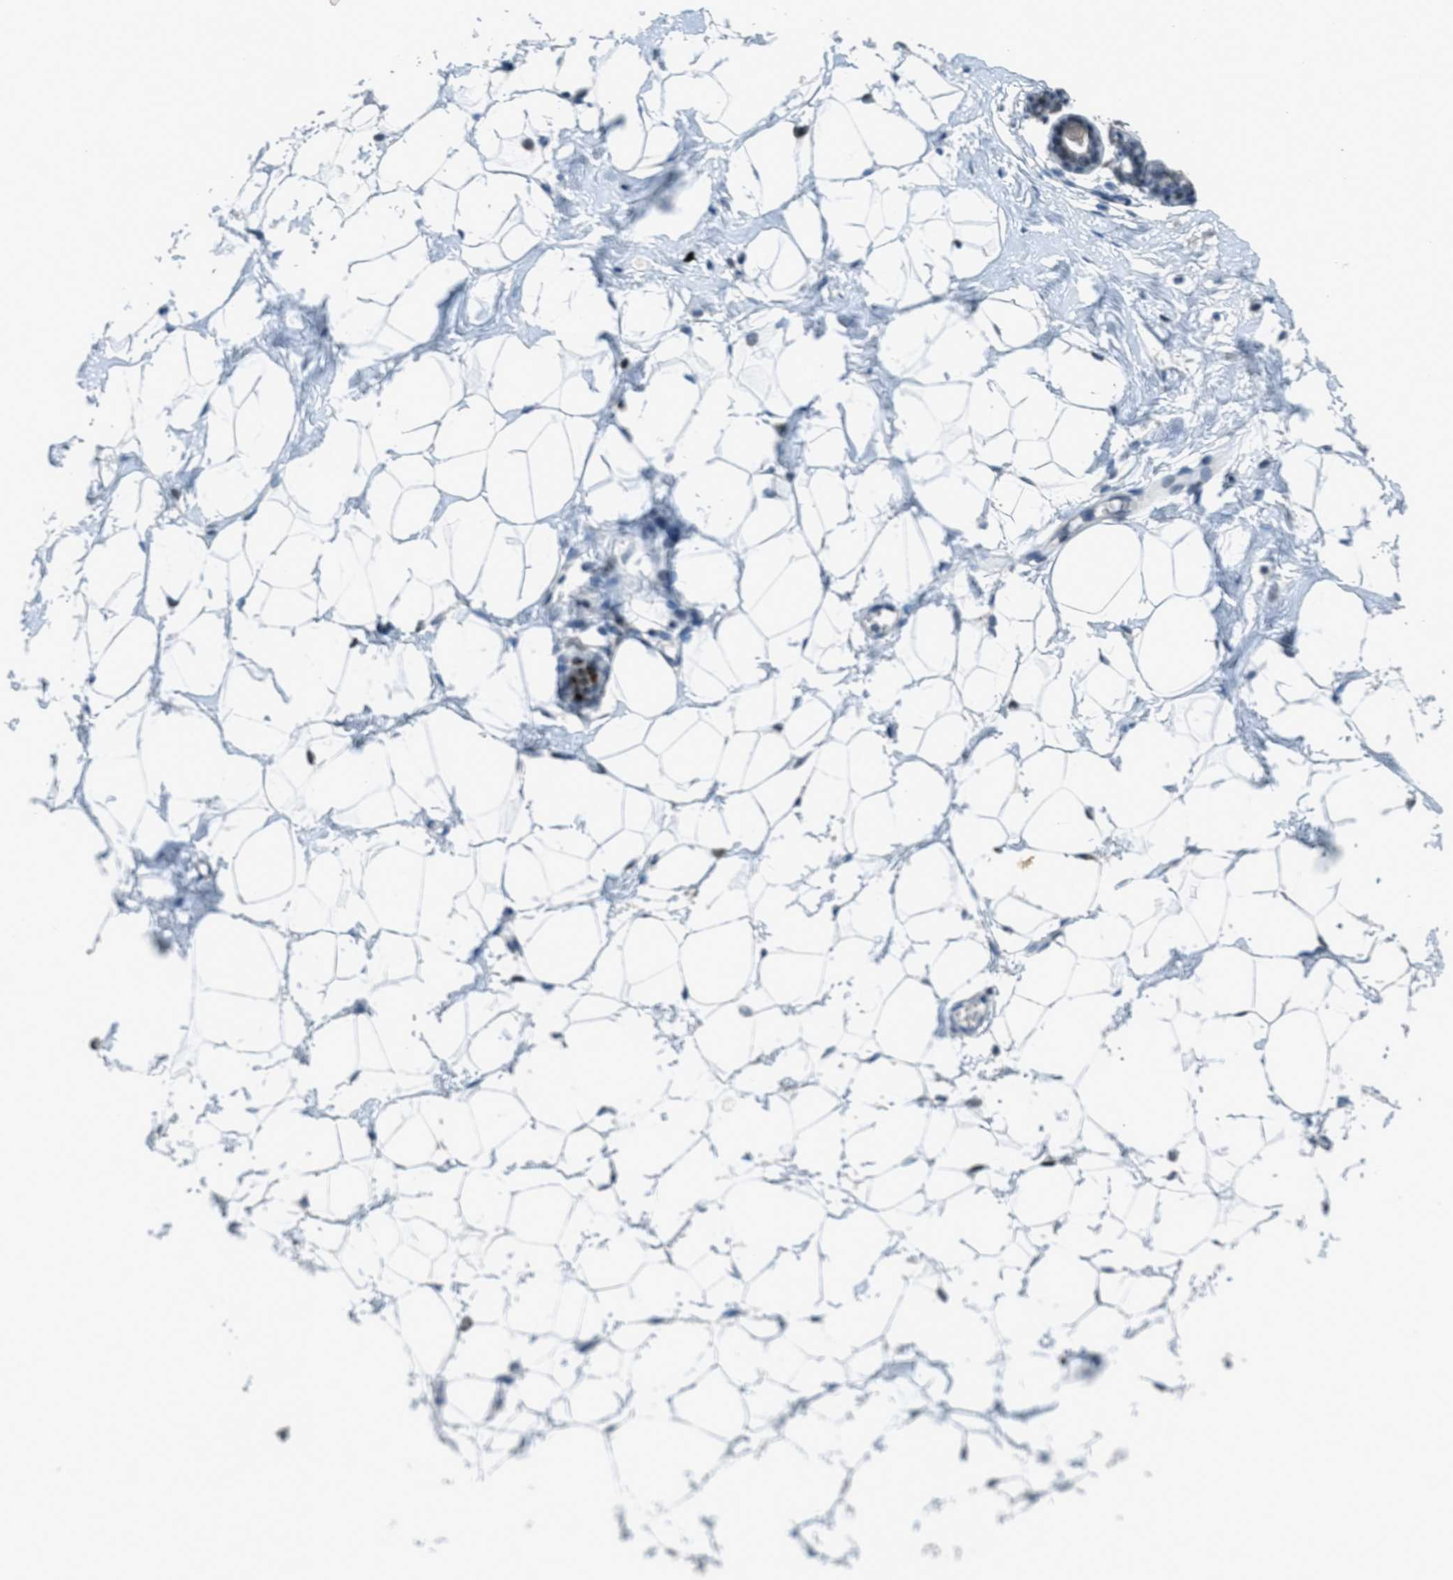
{"staining": {"intensity": "negative", "quantity": "none", "location": "none"}, "tissue": "breast", "cell_type": "Adipocytes", "image_type": "normal", "snomed": [{"axis": "morphology", "description": "Normal tissue, NOS"}, {"axis": "topography", "description": "Breast"}], "caption": "Breast stained for a protein using immunohistochemistry demonstrates no staining adipocytes.", "gene": "TTC13", "patient": {"sex": "female", "age": 23}}